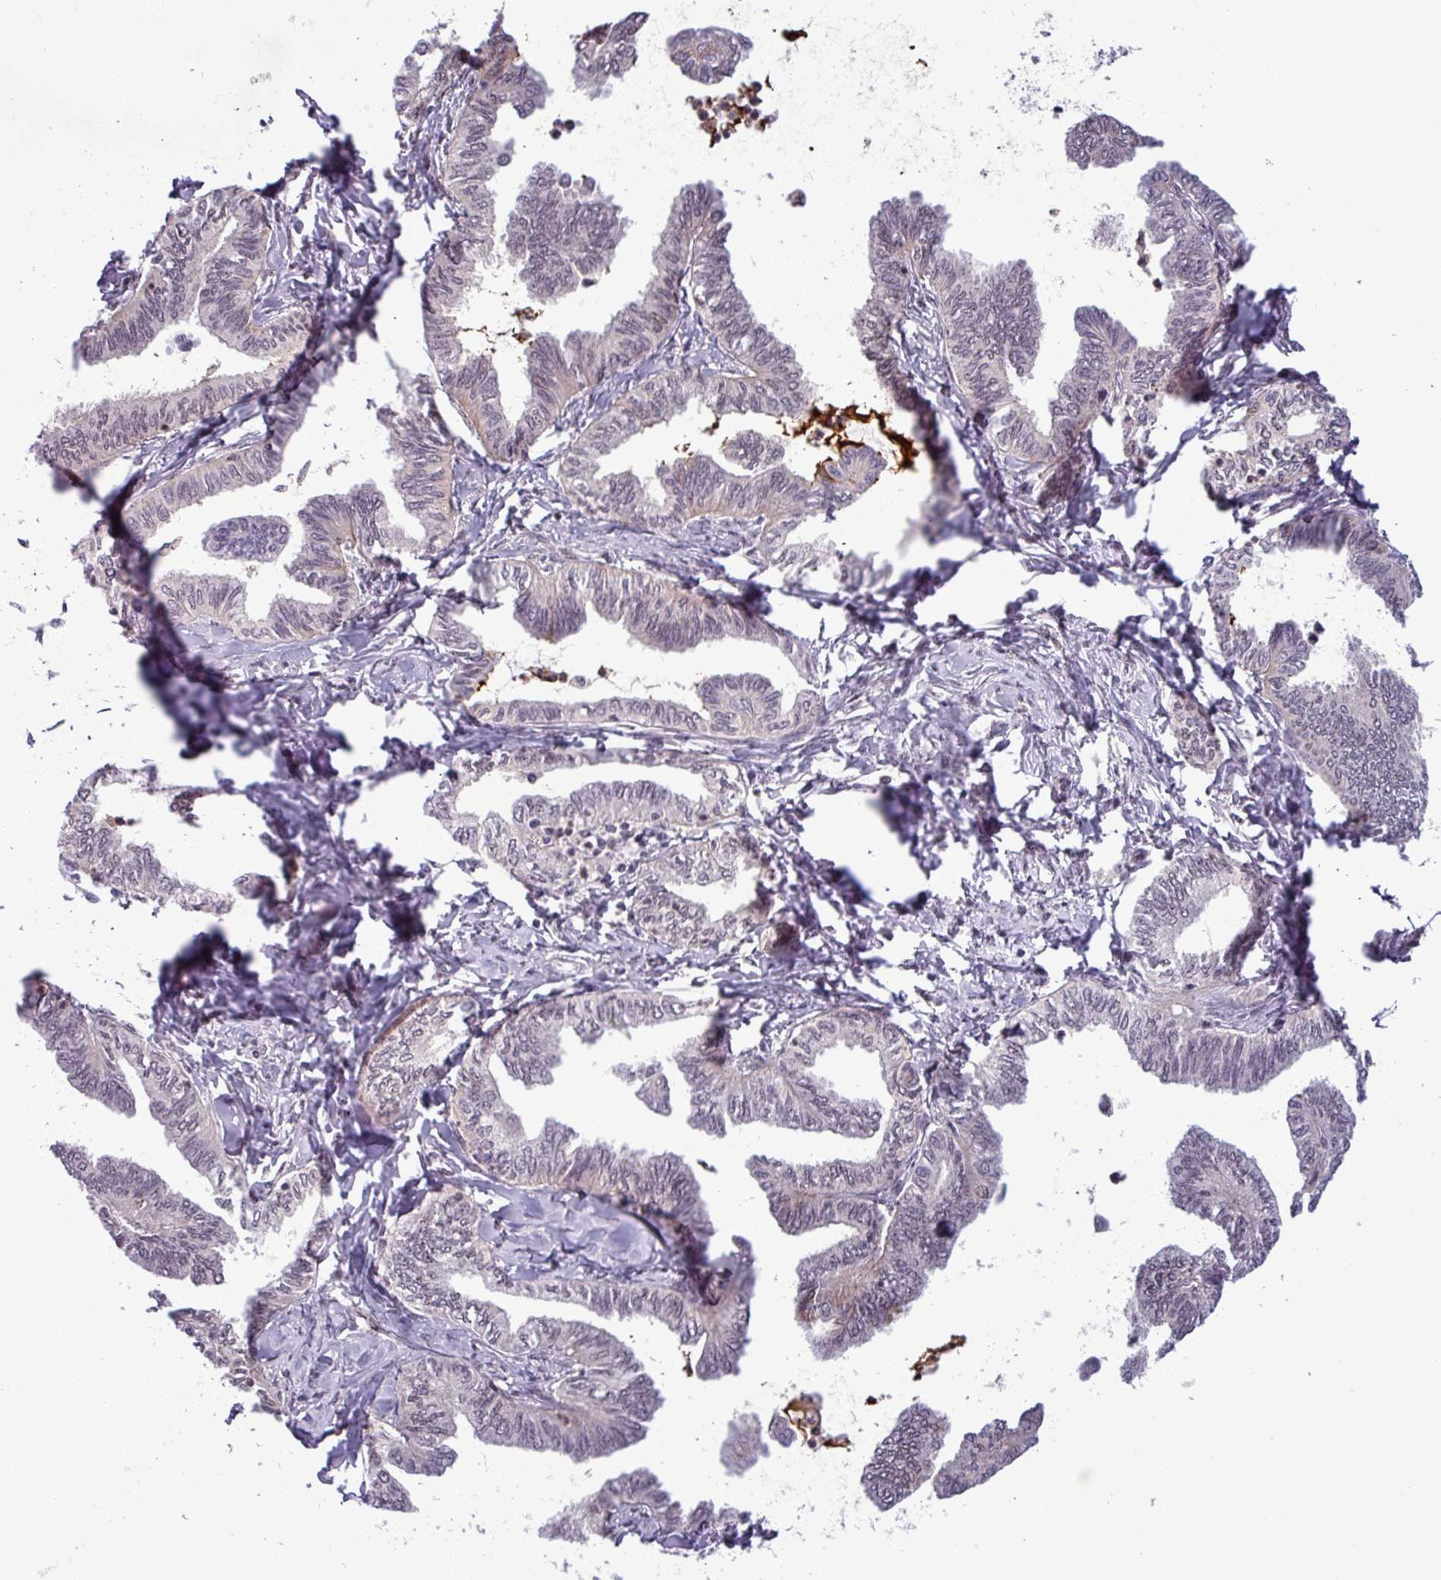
{"staining": {"intensity": "negative", "quantity": "none", "location": "none"}, "tissue": "ovarian cancer", "cell_type": "Tumor cells", "image_type": "cancer", "snomed": [{"axis": "morphology", "description": "Carcinoma, endometroid"}, {"axis": "topography", "description": "Ovary"}], "caption": "Immunohistochemistry image of neoplastic tissue: human ovarian endometroid carcinoma stained with DAB reveals no significant protein staining in tumor cells. (DAB (3,3'-diaminobenzidine) immunohistochemistry visualized using brightfield microscopy, high magnification).", "gene": "NPFFR1", "patient": {"sex": "female", "age": 70}}